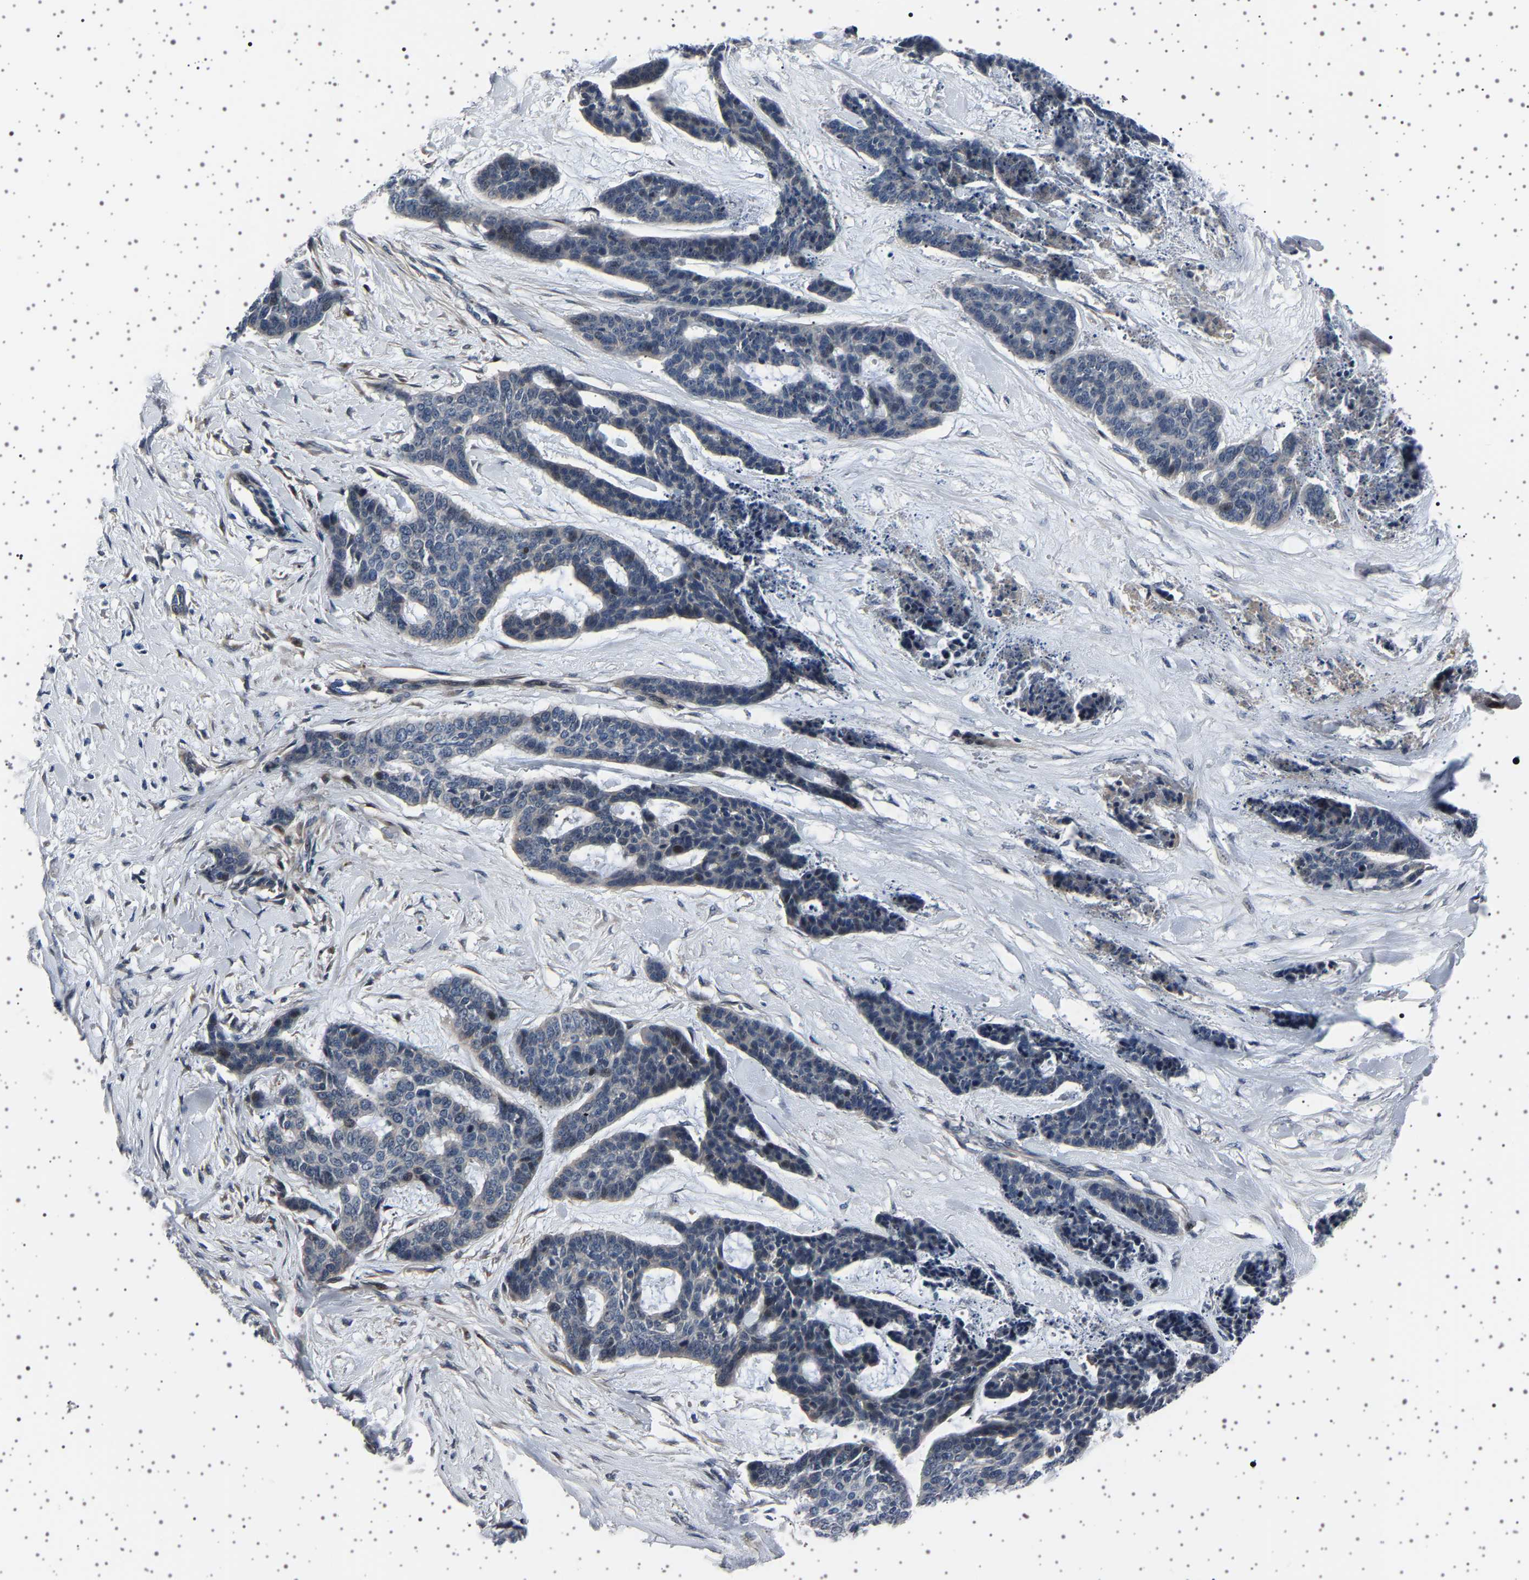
{"staining": {"intensity": "negative", "quantity": "none", "location": "none"}, "tissue": "skin cancer", "cell_type": "Tumor cells", "image_type": "cancer", "snomed": [{"axis": "morphology", "description": "Basal cell carcinoma"}, {"axis": "topography", "description": "Skin"}], "caption": "Image shows no significant protein staining in tumor cells of skin cancer (basal cell carcinoma).", "gene": "PAK5", "patient": {"sex": "female", "age": 64}}